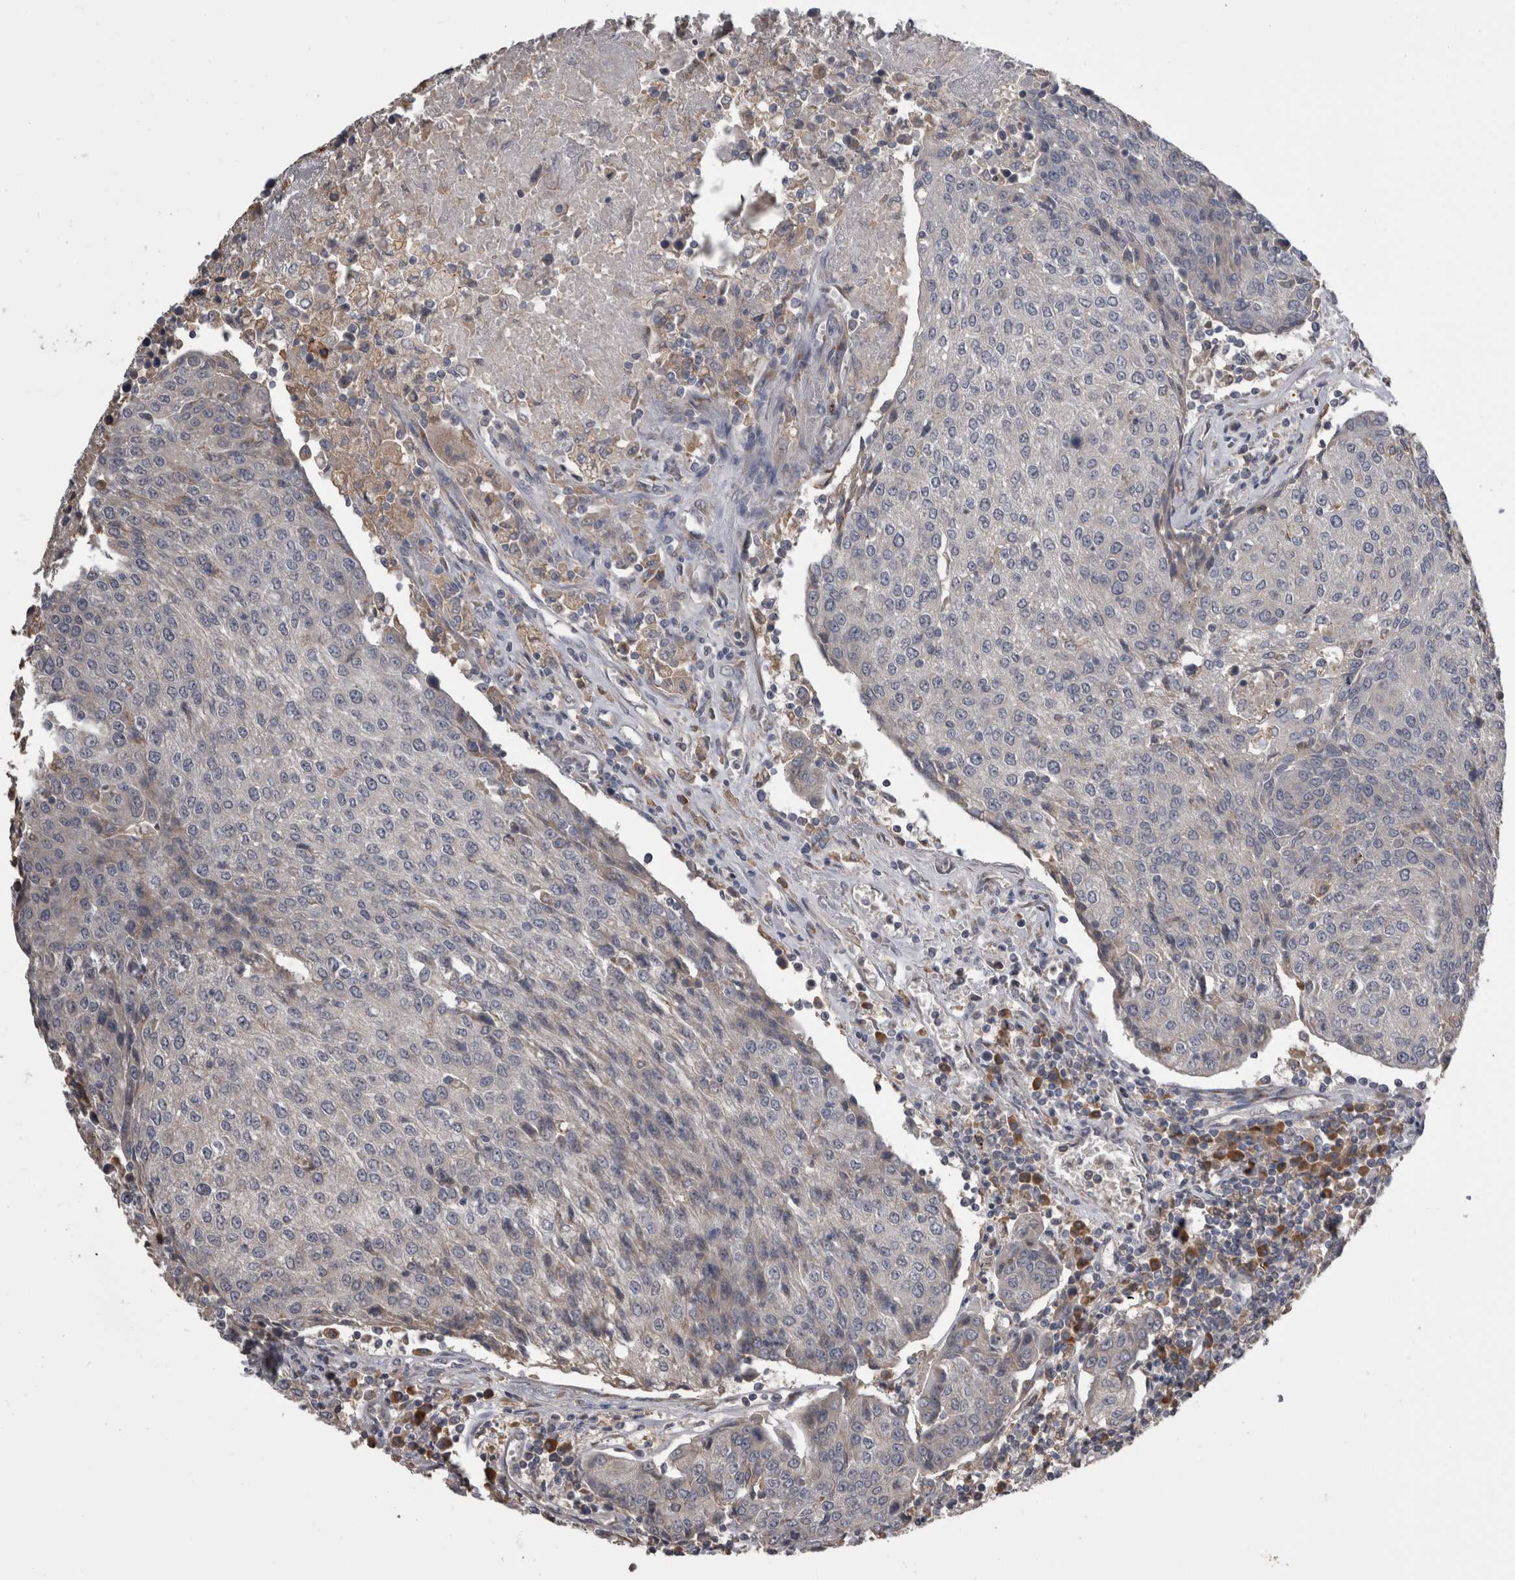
{"staining": {"intensity": "negative", "quantity": "none", "location": "none"}, "tissue": "urothelial cancer", "cell_type": "Tumor cells", "image_type": "cancer", "snomed": [{"axis": "morphology", "description": "Urothelial carcinoma, High grade"}, {"axis": "topography", "description": "Urinary bladder"}], "caption": "This is a photomicrograph of immunohistochemistry staining of urothelial cancer, which shows no expression in tumor cells.", "gene": "ANXA13", "patient": {"sex": "female", "age": 85}}